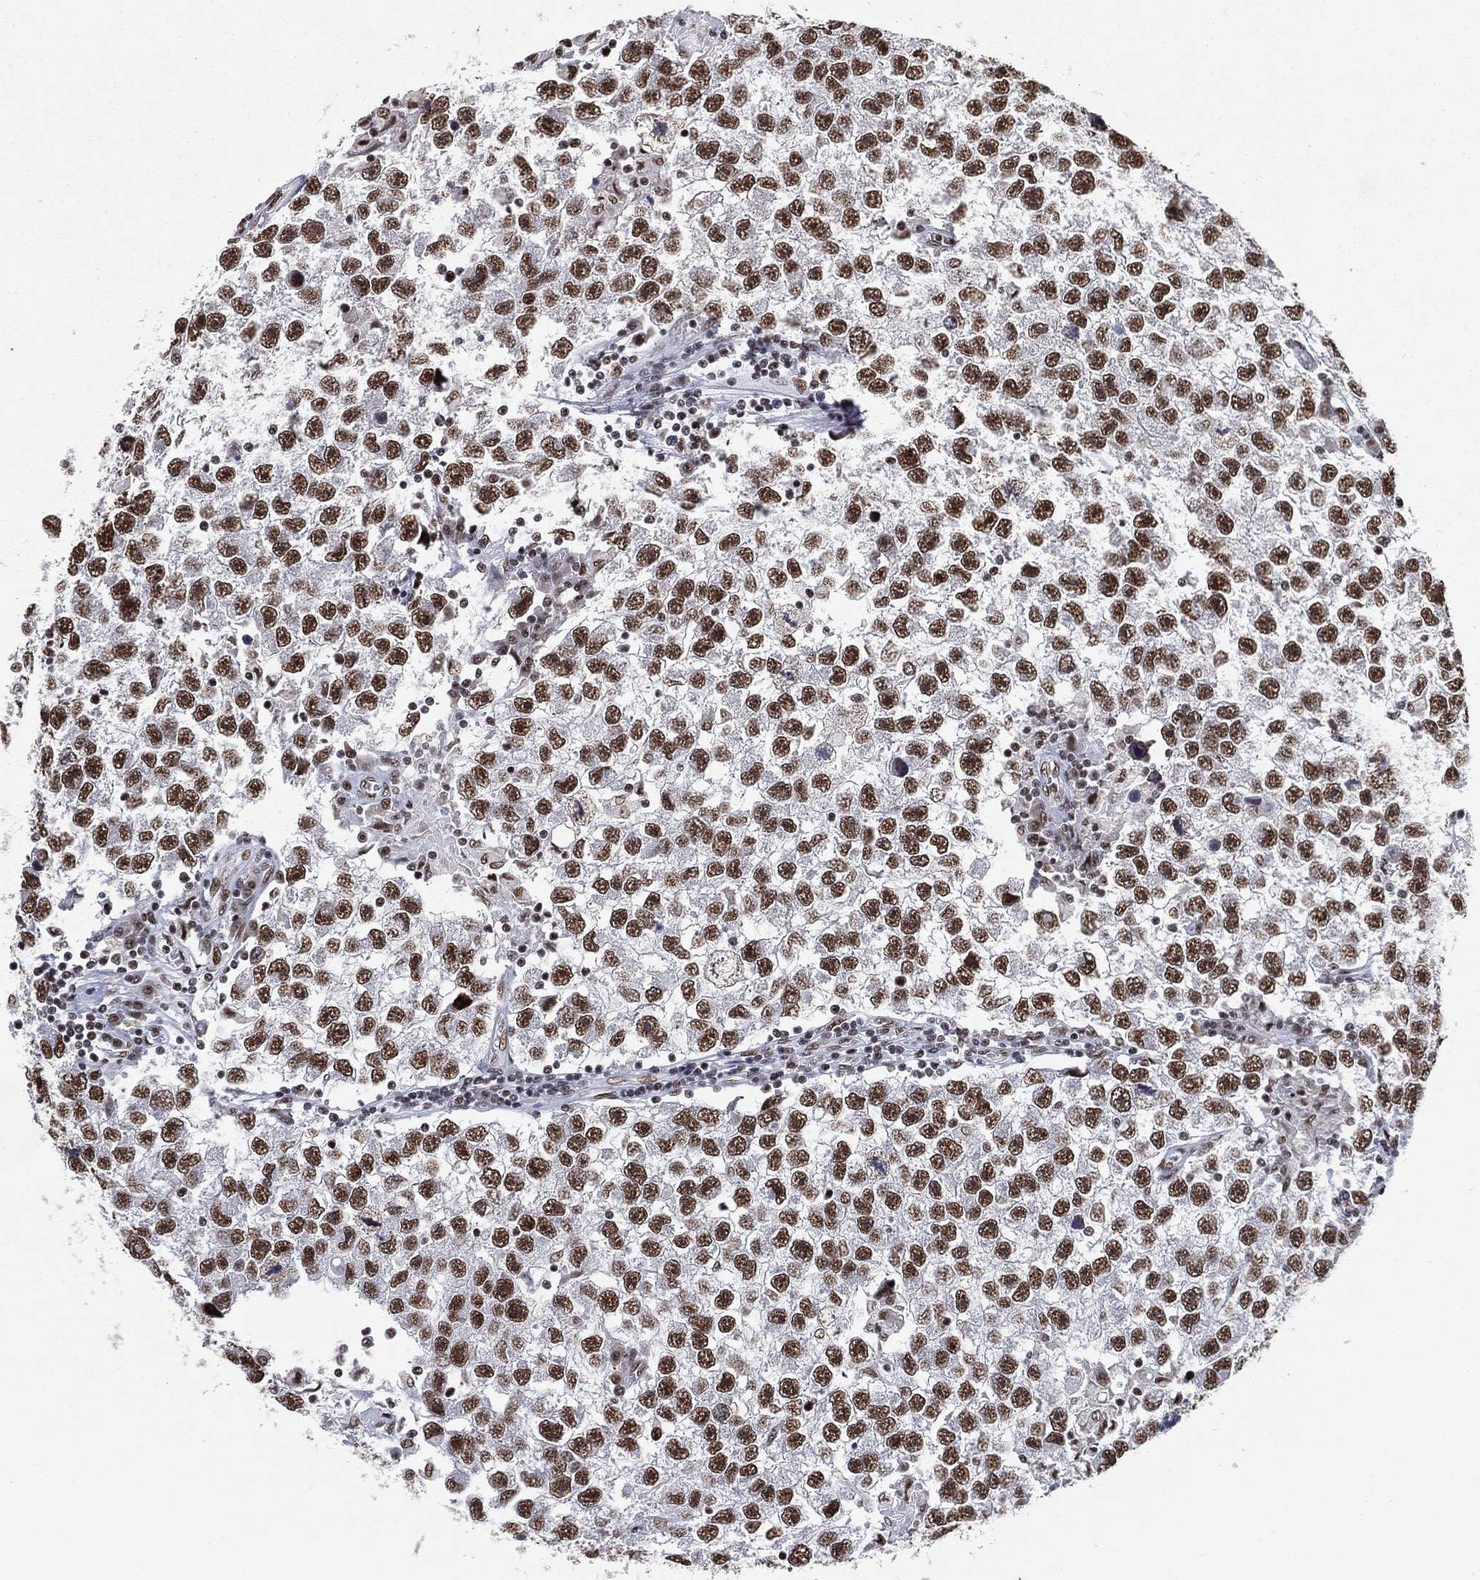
{"staining": {"intensity": "strong", "quantity": ">75%", "location": "nuclear"}, "tissue": "testis cancer", "cell_type": "Tumor cells", "image_type": "cancer", "snomed": [{"axis": "morphology", "description": "Seminoma, NOS"}, {"axis": "topography", "description": "Testis"}], "caption": "High-magnification brightfield microscopy of seminoma (testis) stained with DAB (brown) and counterstained with hematoxylin (blue). tumor cells exhibit strong nuclear staining is present in approximately>75% of cells. Using DAB (brown) and hematoxylin (blue) stains, captured at high magnification using brightfield microscopy.", "gene": "DDX27", "patient": {"sex": "male", "age": 26}}